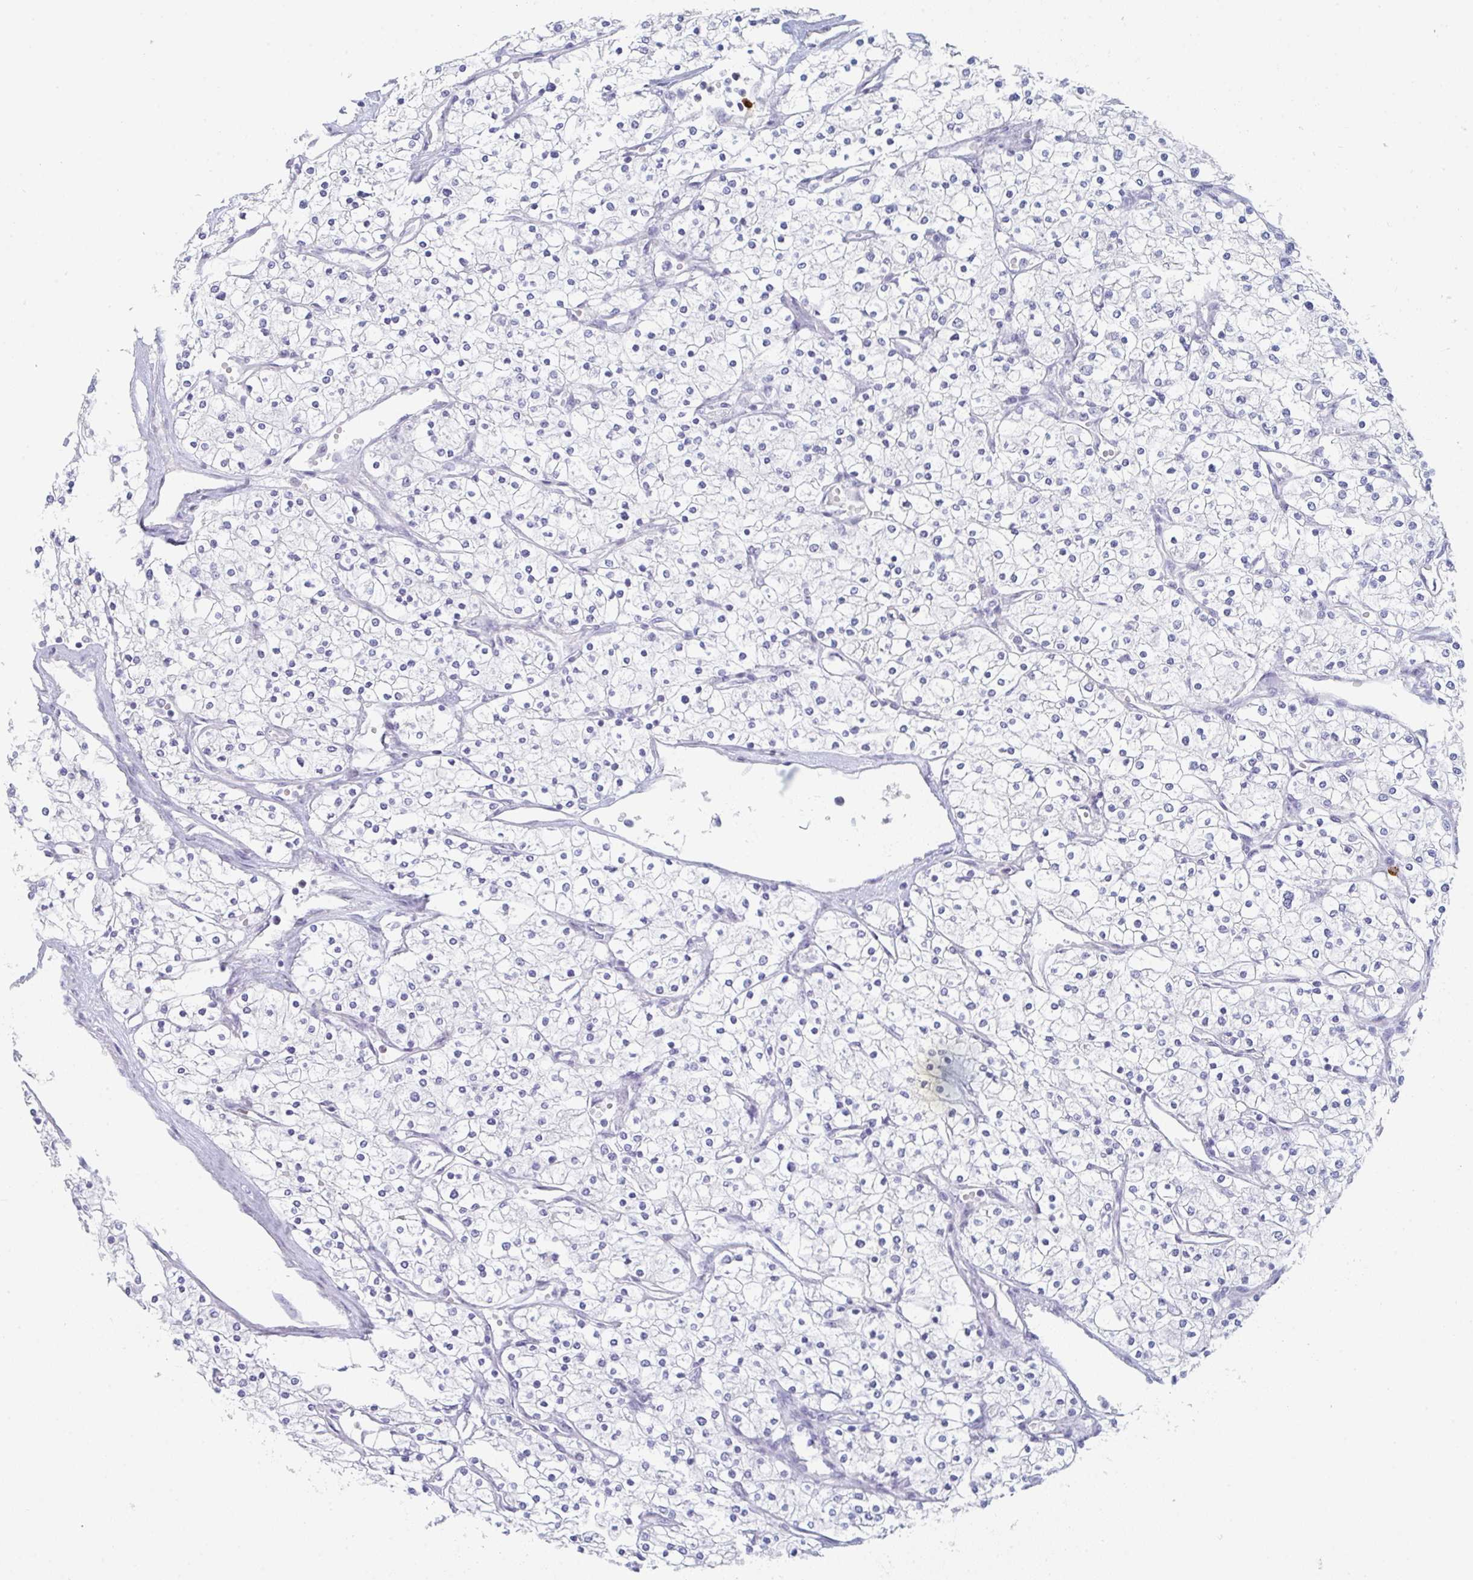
{"staining": {"intensity": "negative", "quantity": "none", "location": "none"}, "tissue": "renal cancer", "cell_type": "Tumor cells", "image_type": "cancer", "snomed": [{"axis": "morphology", "description": "Adenocarcinoma, NOS"}, {"axis": "topography", "description": "Kidney"}], "caption": "There is no significant positivity in tumor cells of renal cancer.", "gene": "RUBCN", "patient": {"sex": "male", "age": 80}}